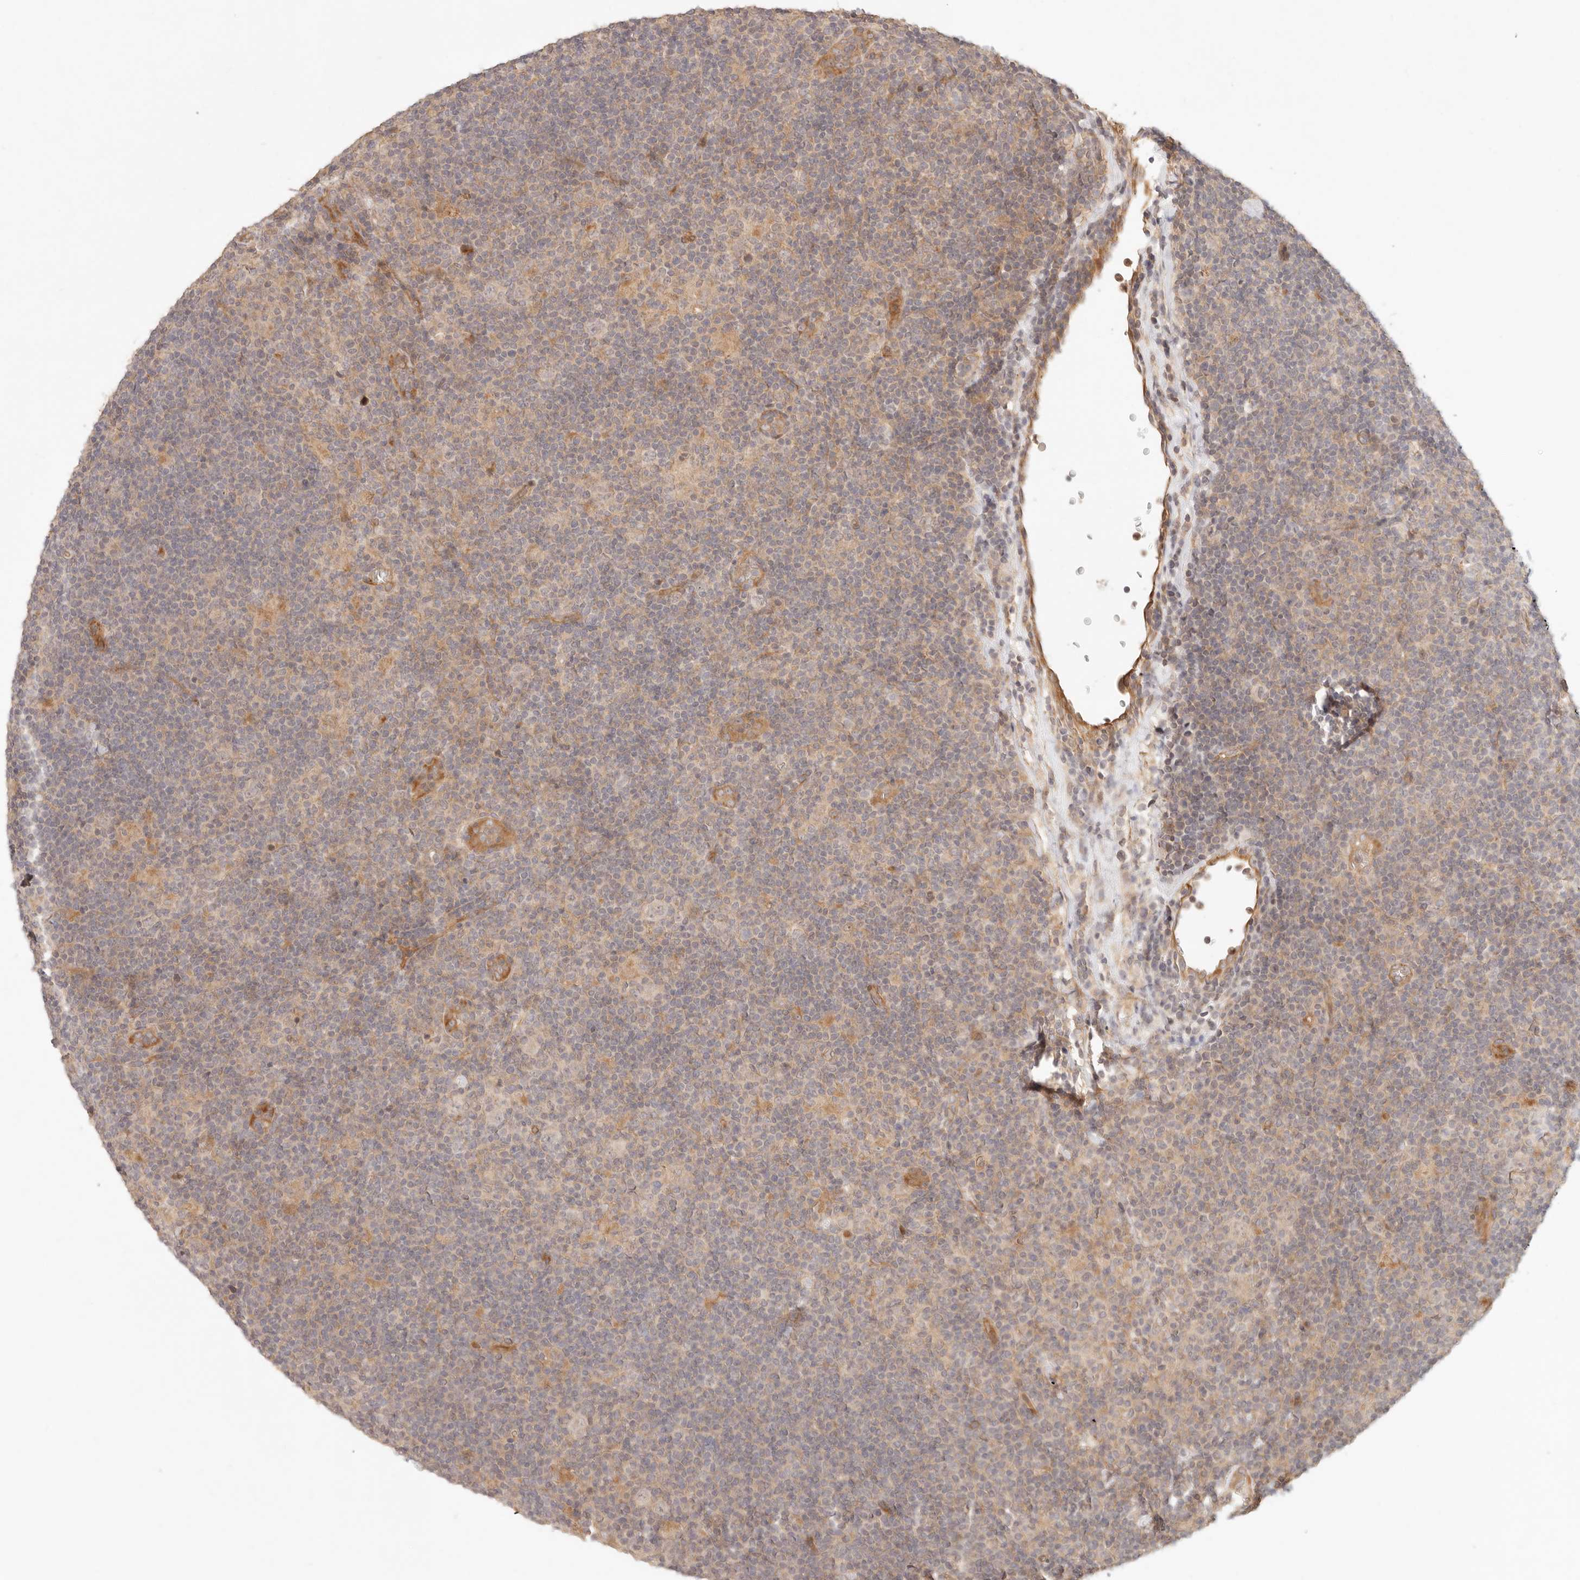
{"staining": {"intensity": "negative", "quantity": "none", "location": "none"}, "tissue": "lymphoma", "cell_type": "Tumor cells", "image_type": "cancer", "snomed": [{"axis": "morphology", "description": "Hodgkin's disease, NOS"}, {"axis": "topography", "description": "Lymph node"}], "caption": "Micrograph shows no significant protein staining in tumor cells of lymphoma.", "gene": "PPP1R3B", "patient": {"sex": "female", "age": 57}}